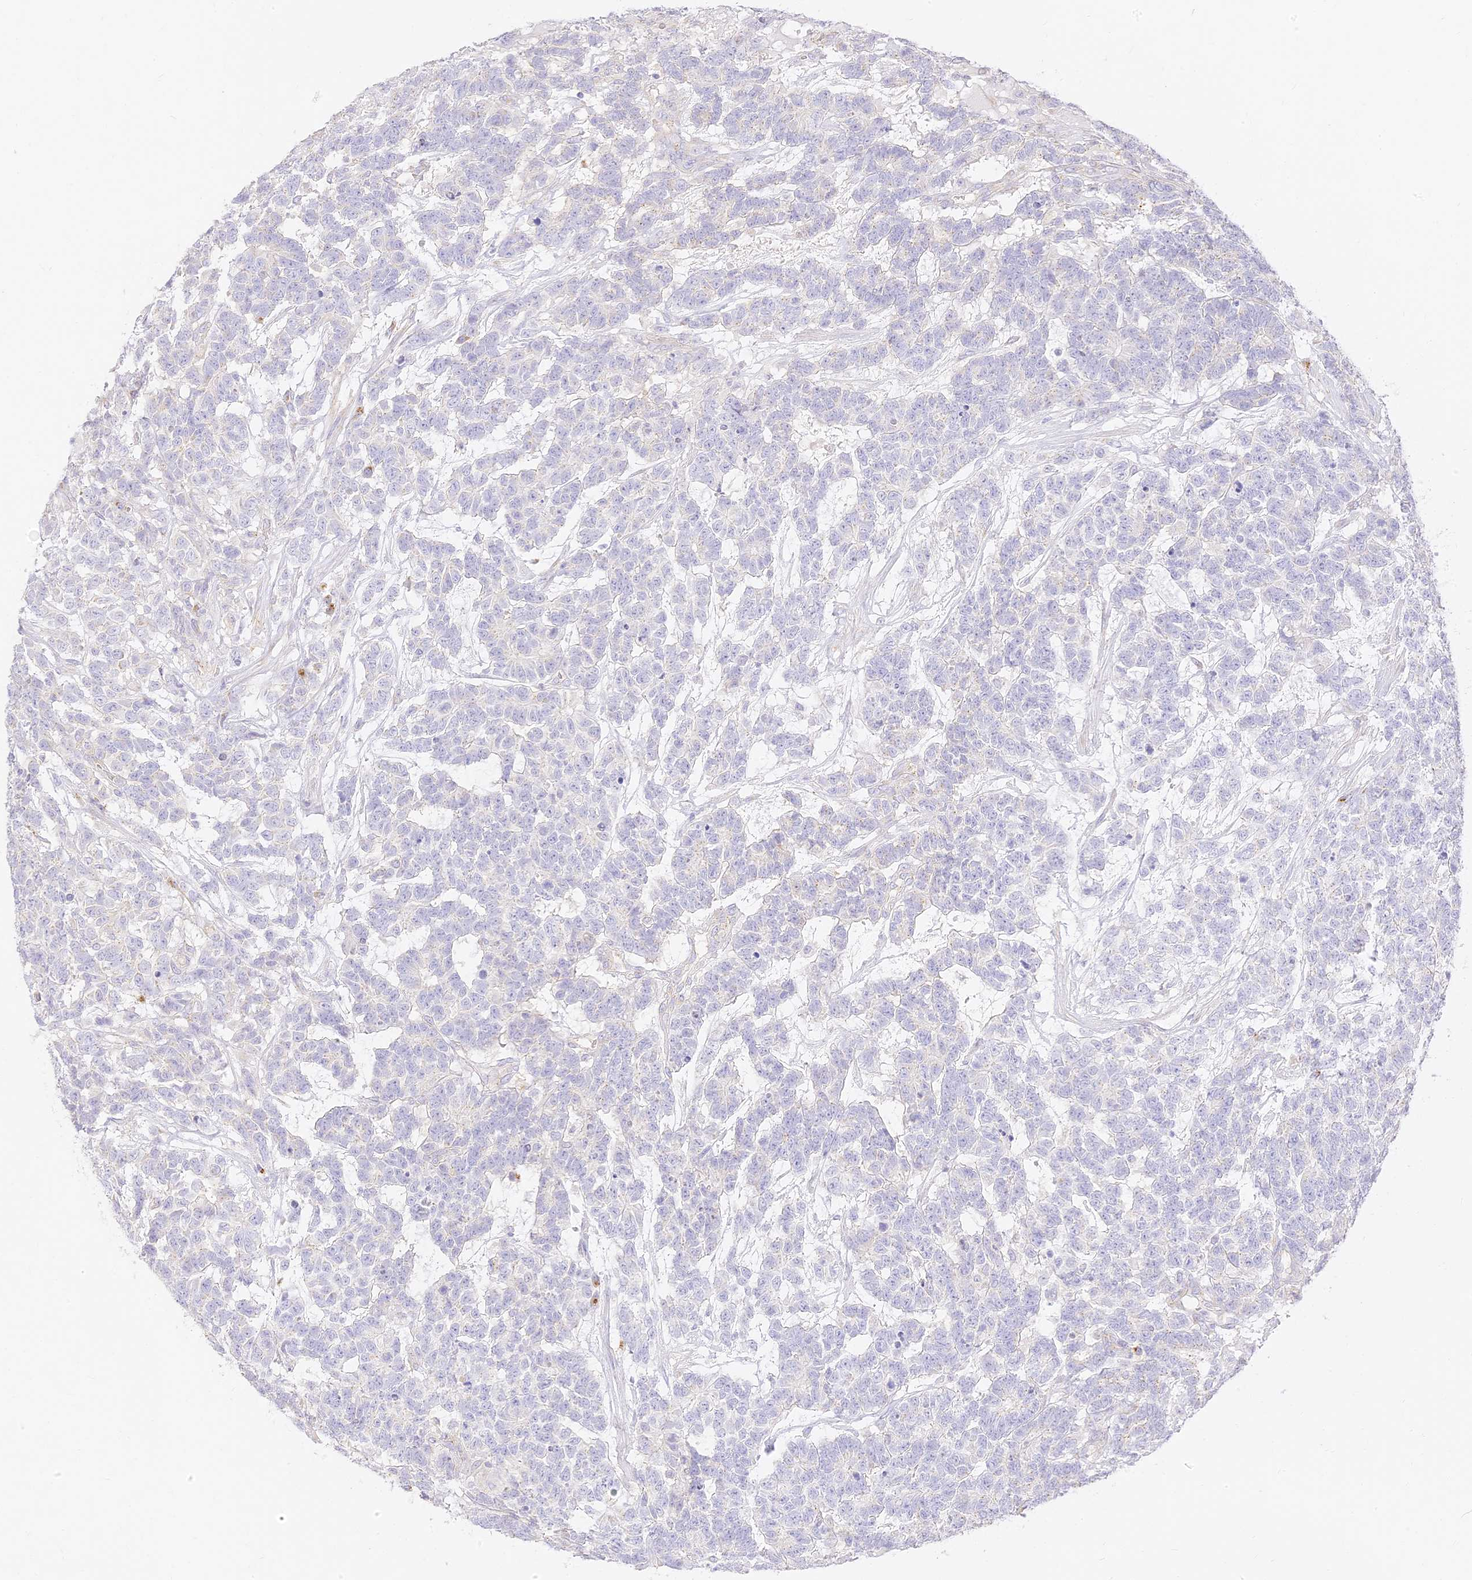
{"staining": {"intensity": "negative", "quantity": "none", "location": "none"}, "tissue": "testis cancer", "cell_type": "Tumor cells", "image_type": "cancer", "snomed": [{"axis": "morphology", "description": "Carcinoma, Embryonal, NOS"}, {"axis": "topography", "description": "Testis"}], "caption": "Protein analysis of testis cancer displays no significant staining in tumor cells.", "gene": "SEC13", "patient": {"sex": "male", "age": 26}}